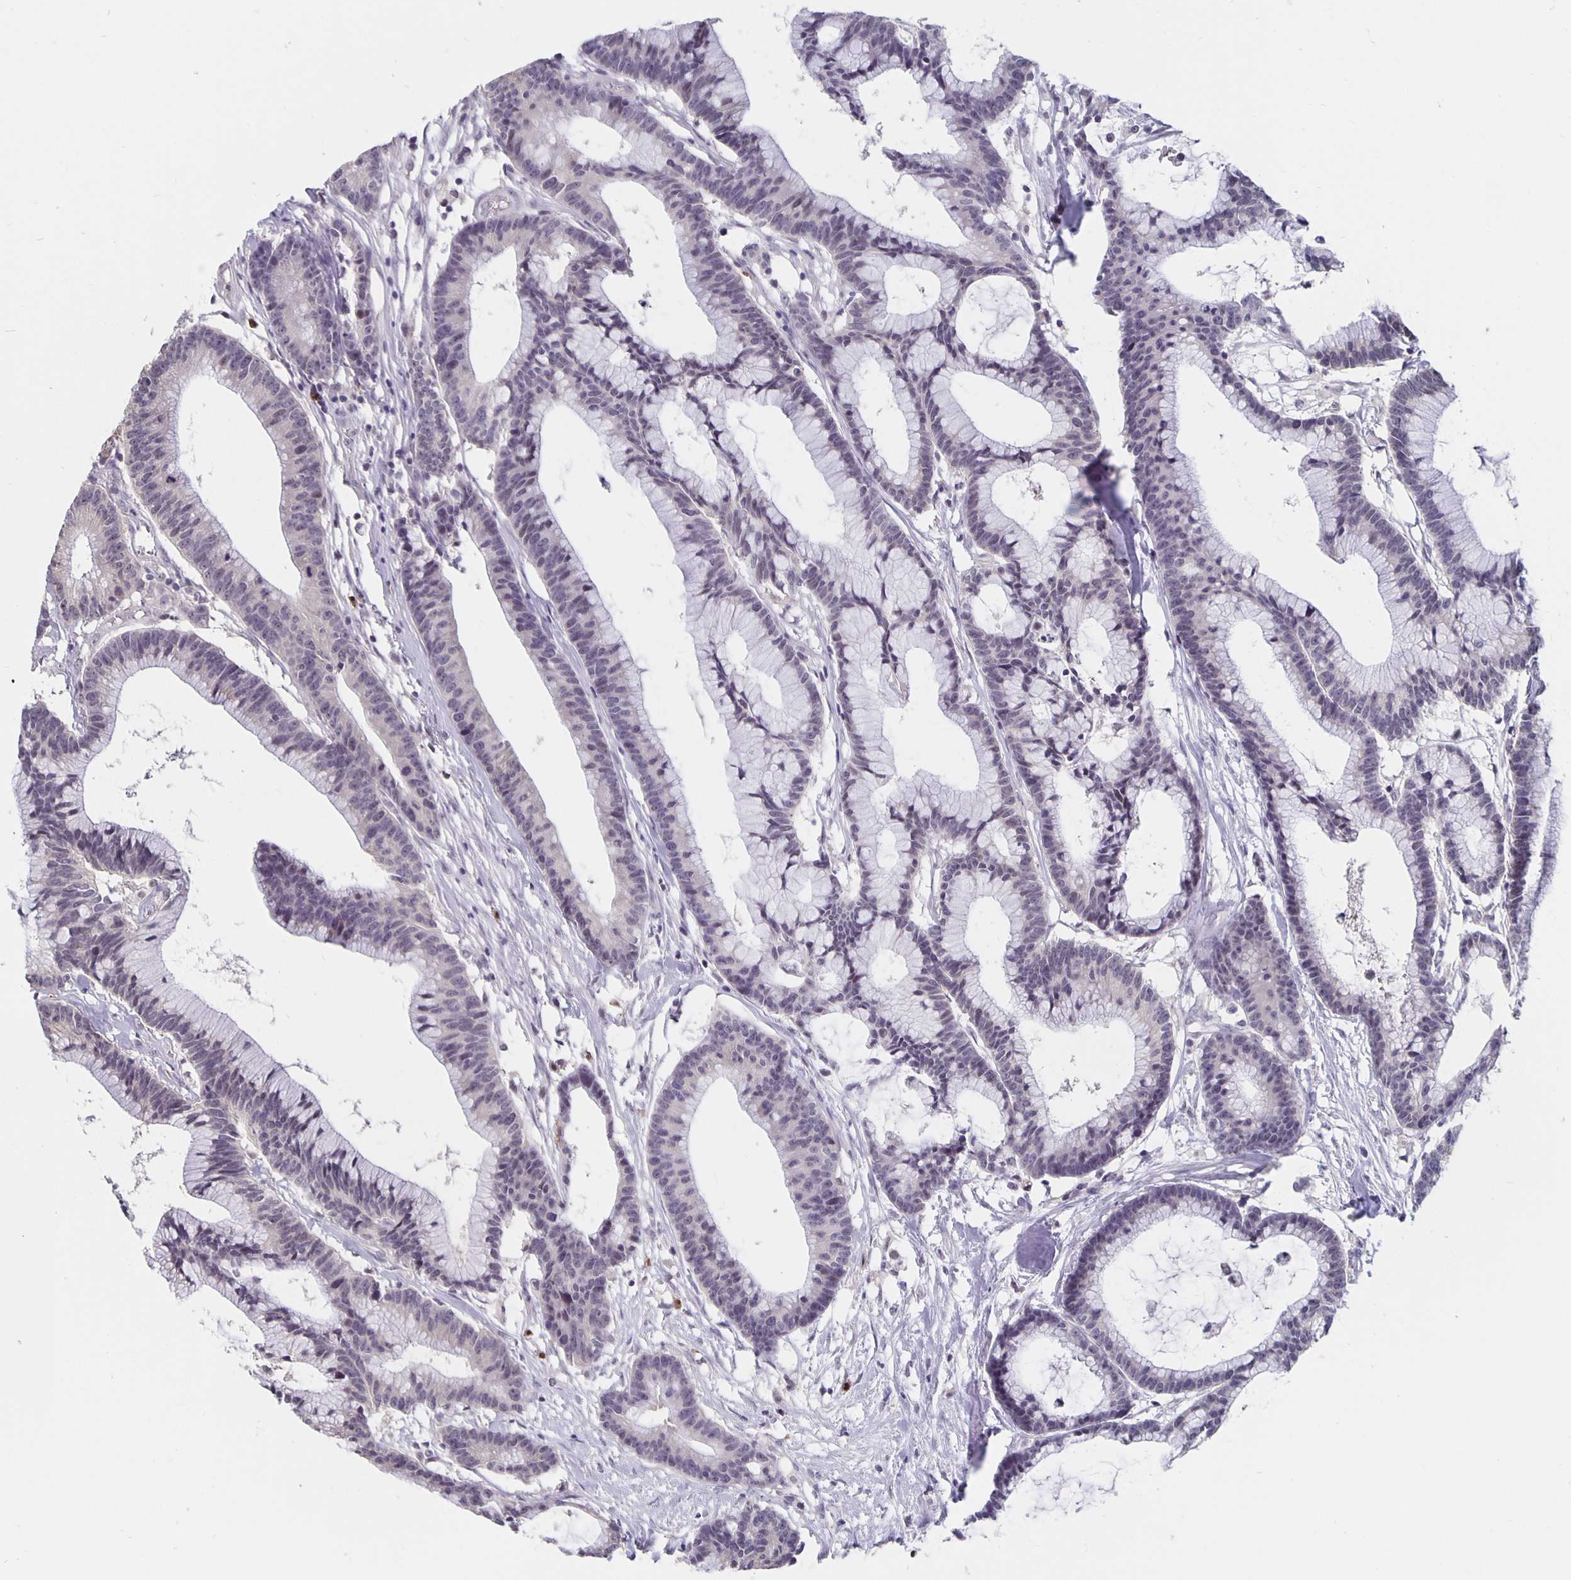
{"staining": {"intensity": "weak", "quantity": "<25%", "location": "cytoplasmic/membranous"}, "tissue": "colorectal cancer", "cell_type": "Tumor cells", "image_type": "cancer", "snomed": [{"axis": "morphology", "description": "Adenocarcinoma, NOS"}, {"axis": "topography", "description": "Colon"}], "caption": "Tumor cells show no significant positivity in colorectal cancer (adenocarcinoma).", "gene": "ZNF691", "patient": {"sex": "female", "age": 78}}